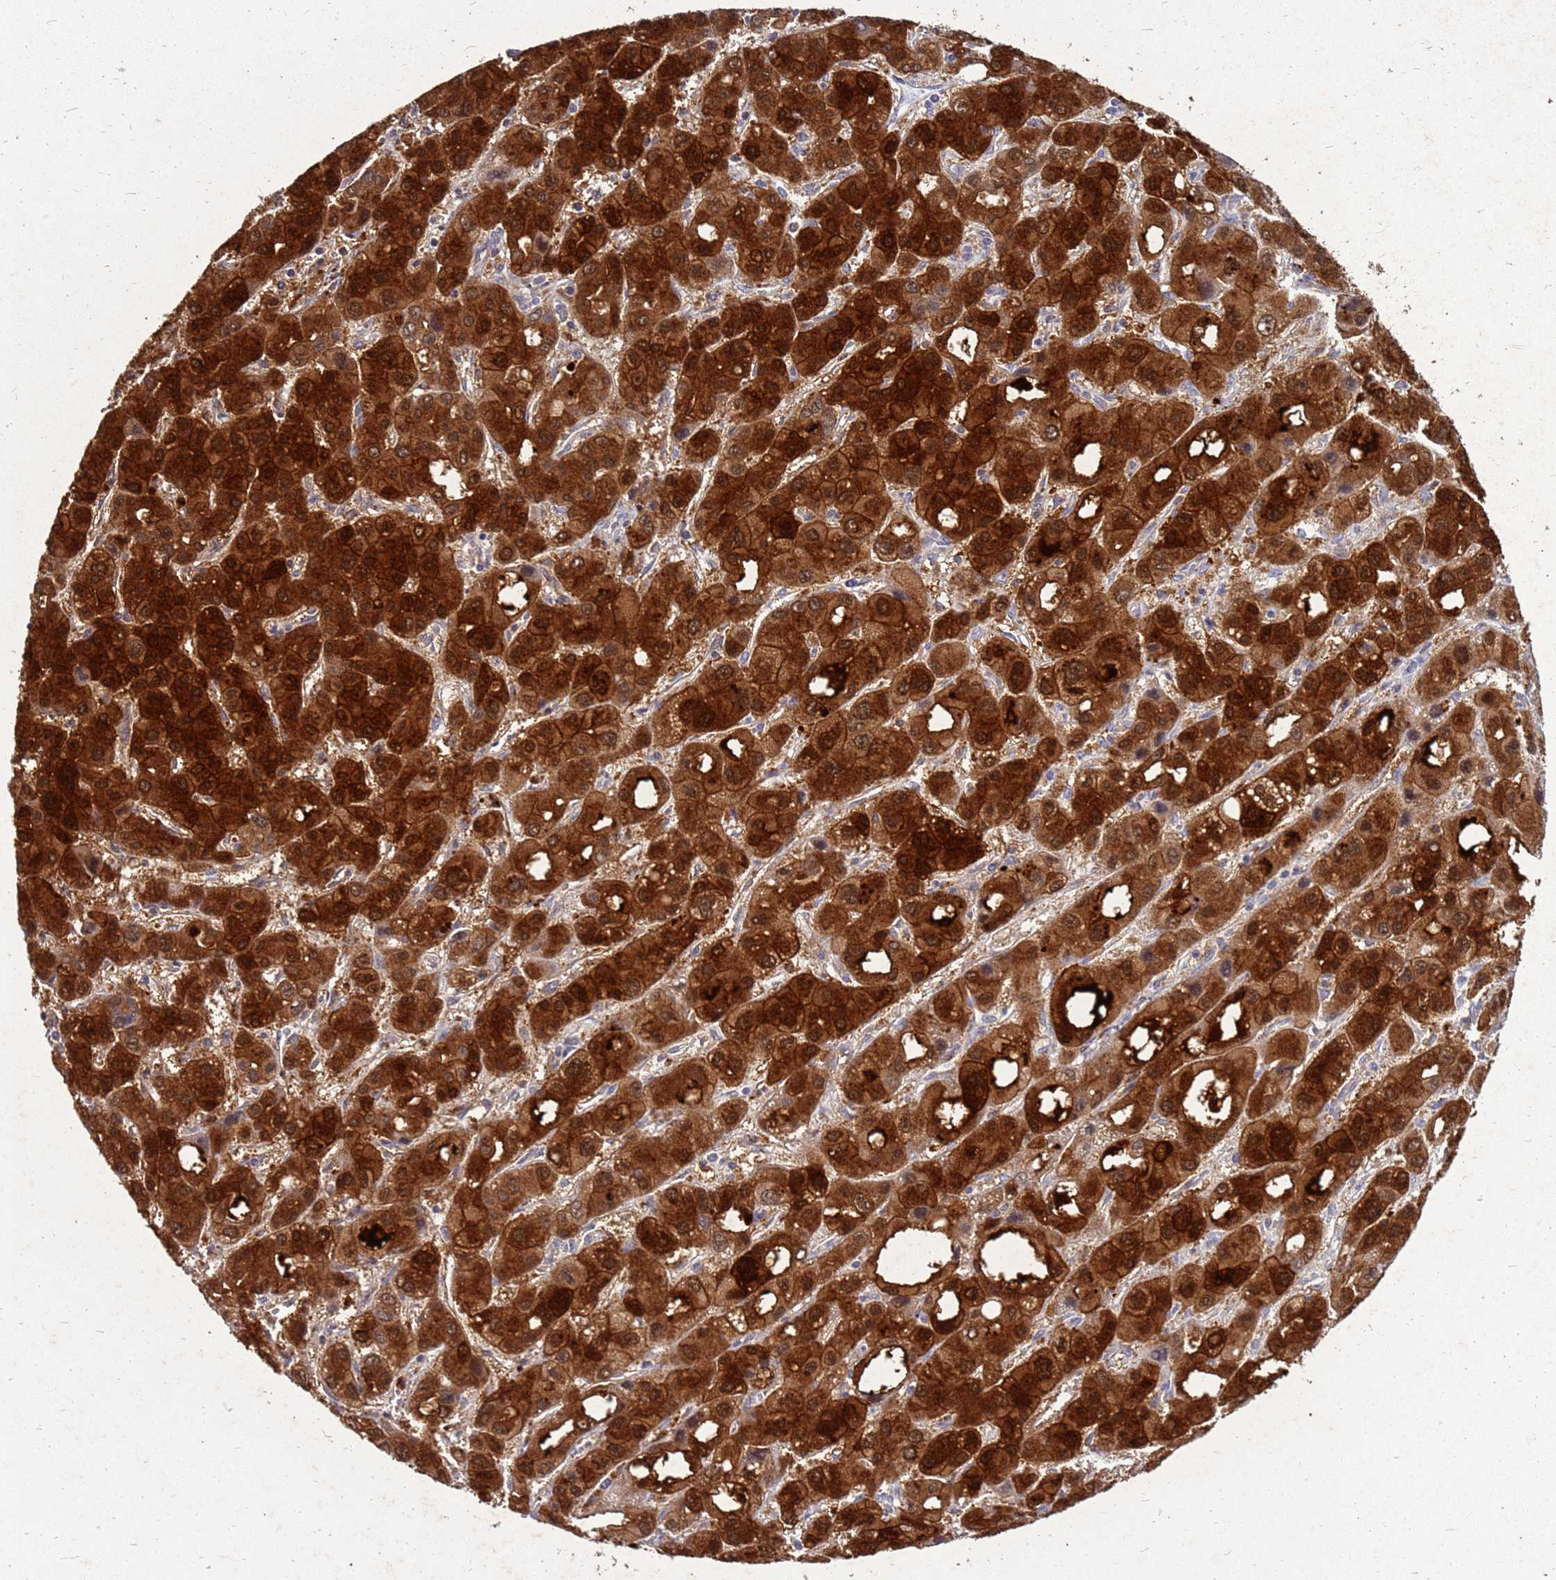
{"staining": {"intensity": "strong", "quantity": ">75%", "location": "cytoplasmic/membranous,nuclear"}, "tissue": "liver cancer", "cell_type": "Tumor cells", "image_type": "cancer", "snomed": [{"axis": "morphology", "description": "Carcinoma, Hepatocellular, NOS"}, {"axis": "topography", "description": "Liver"}], "caption": "The immunohistochemical stain highlights strong cytoplasmic/membranous and nuclear positivity in tumor cells of liver cancer tissue.", "gene": "AKR1C1", "patient": {"sex": "male", "age": 55}}